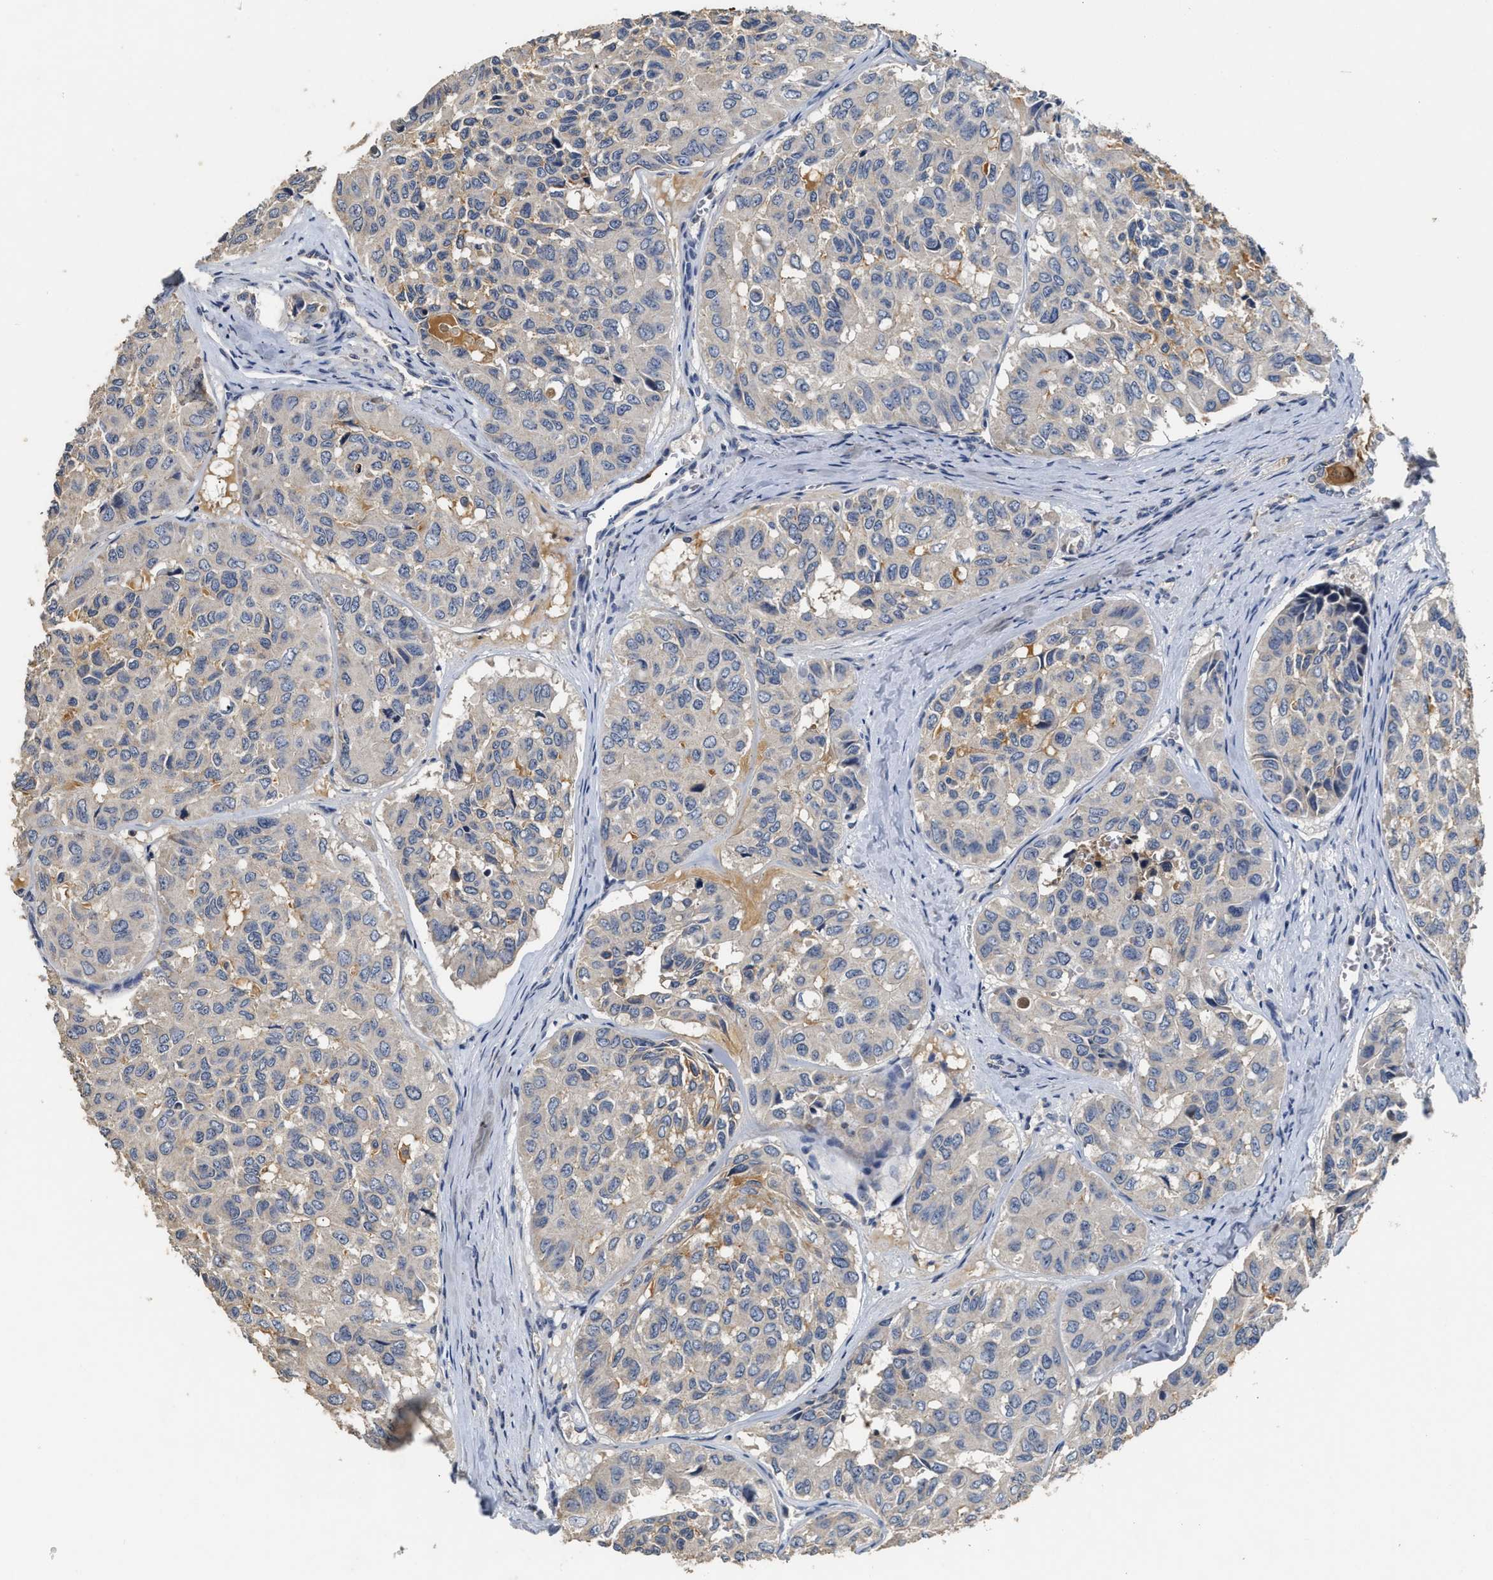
{"staining": {"intensity": "weak", "quantity": "<25%", "location": "cytoplasmic/membranous"}, "tissue": "head and neck cancer", "cell_type": "Tumor cells", "image_type": "cancer", "snomed": [{"axis": "morphology", "description": "Adenocarcinoma, NOS"}, {"axis": "topography", "description": "Salivary gland, NOS"}, {"axis": "topography", "description": "Head-Neck"}], "caption": "Immunohistochemistry micrograph of human head and neck adenocarcinoma stained for a protein (brown), which shows no positivity in tumor cells.", "gene": "C3", "patient": {"sex": "female", "age": 76}}